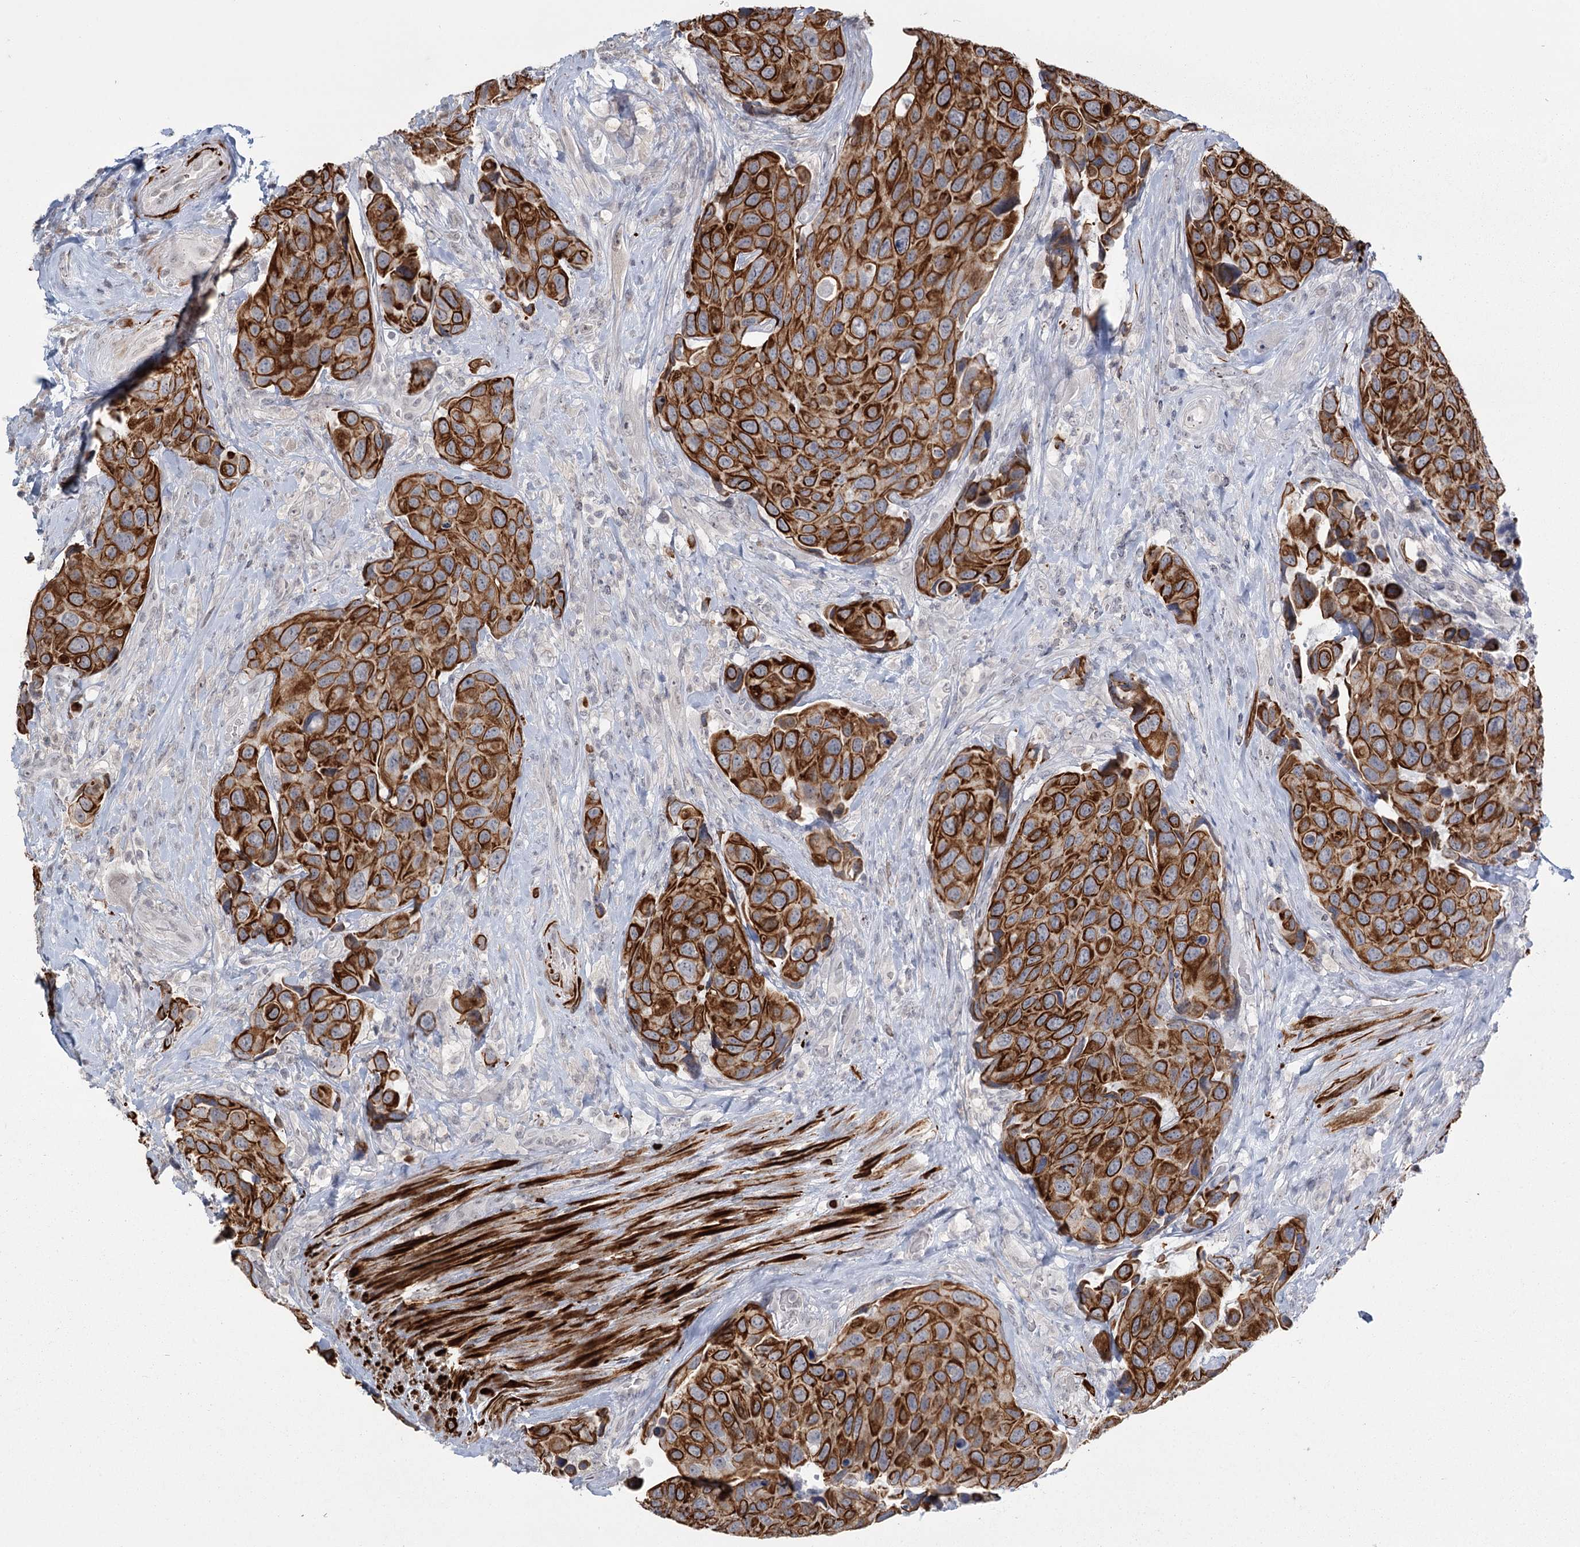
{"staining": {"intensity": "strong", "quantity": ">75%", "location": "cytoplasmic/membranous"}, "tissue": "urothelial cancer", "cell_type": "Tumor cells", "image_type": "cancer", "snomed": [{"axis": "morphology", "description": "Urothelial carcinoma, High grade"}, {"axis": "topography", "description": "Urinary bladder"}], "caption": "An immunohistochemistry (IHC) histopathology image of neoplastic tissue is shown. Protein staining in brown shows strong cytoplasmic/membranous positivity in urothelial cancer within tumor cells.", "gene": "TMEM70", "patient": {"sex": "male", "age": 74}}